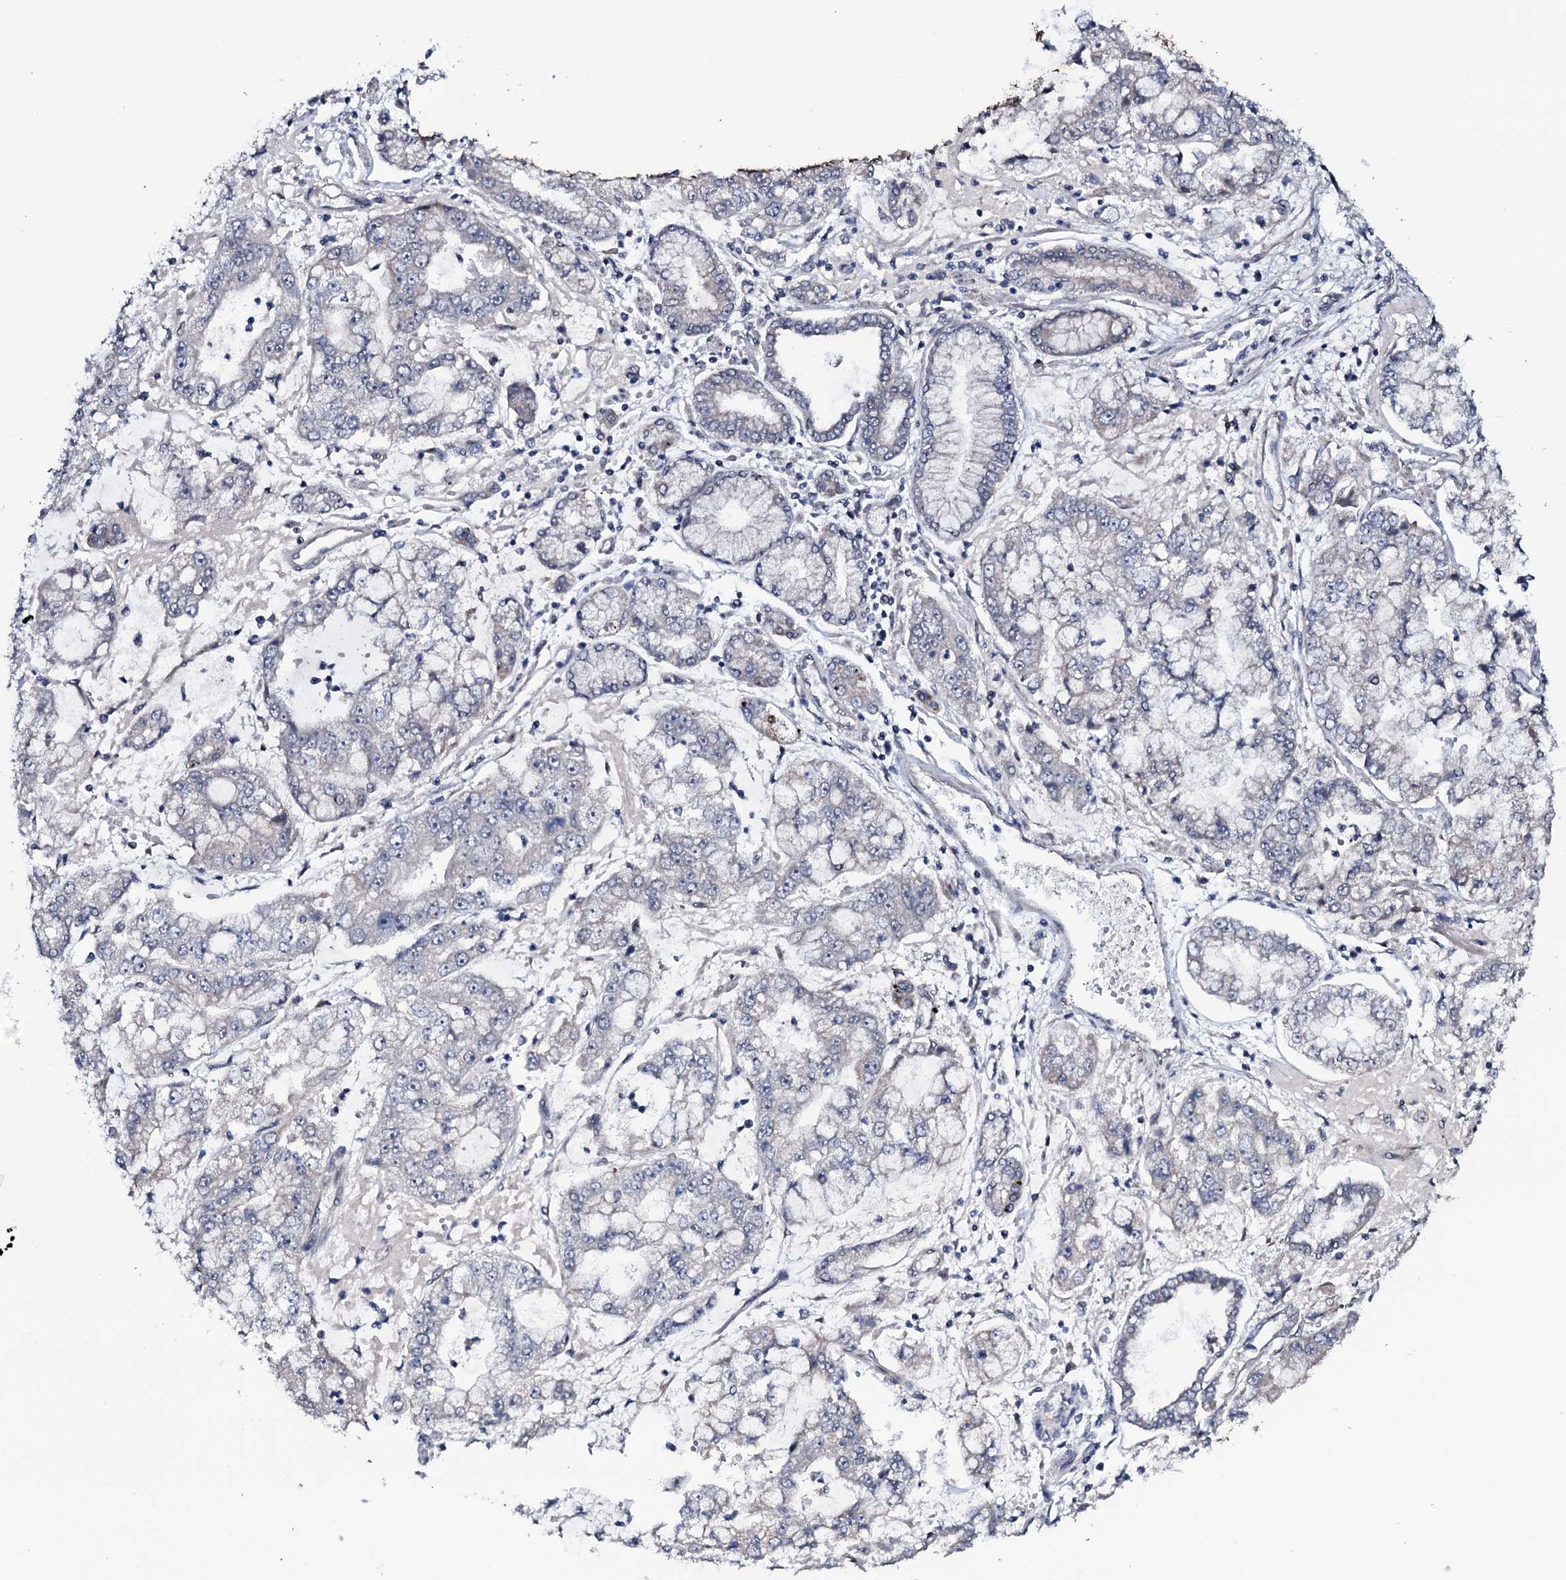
{"staining": {"intensity": "negative", "quantity": "none", "location": "none"}, "tissue": "stomach cancer", "cell_type": "Tumor cells", "image_type": "cancer", "snomed": [{"axis": "morphology", "description": "Adenocarcinoma, NOS"}, {"axis": "topography", "description": "Stomach"}], "caption": "High power microscopy photomicrograph of an IHC image of stomach cancer (adenocarcinoma), revealing no significant staining in tumor cells.", "gene": "MRPS31", "patient": {"sex": "male", "age": 76}}